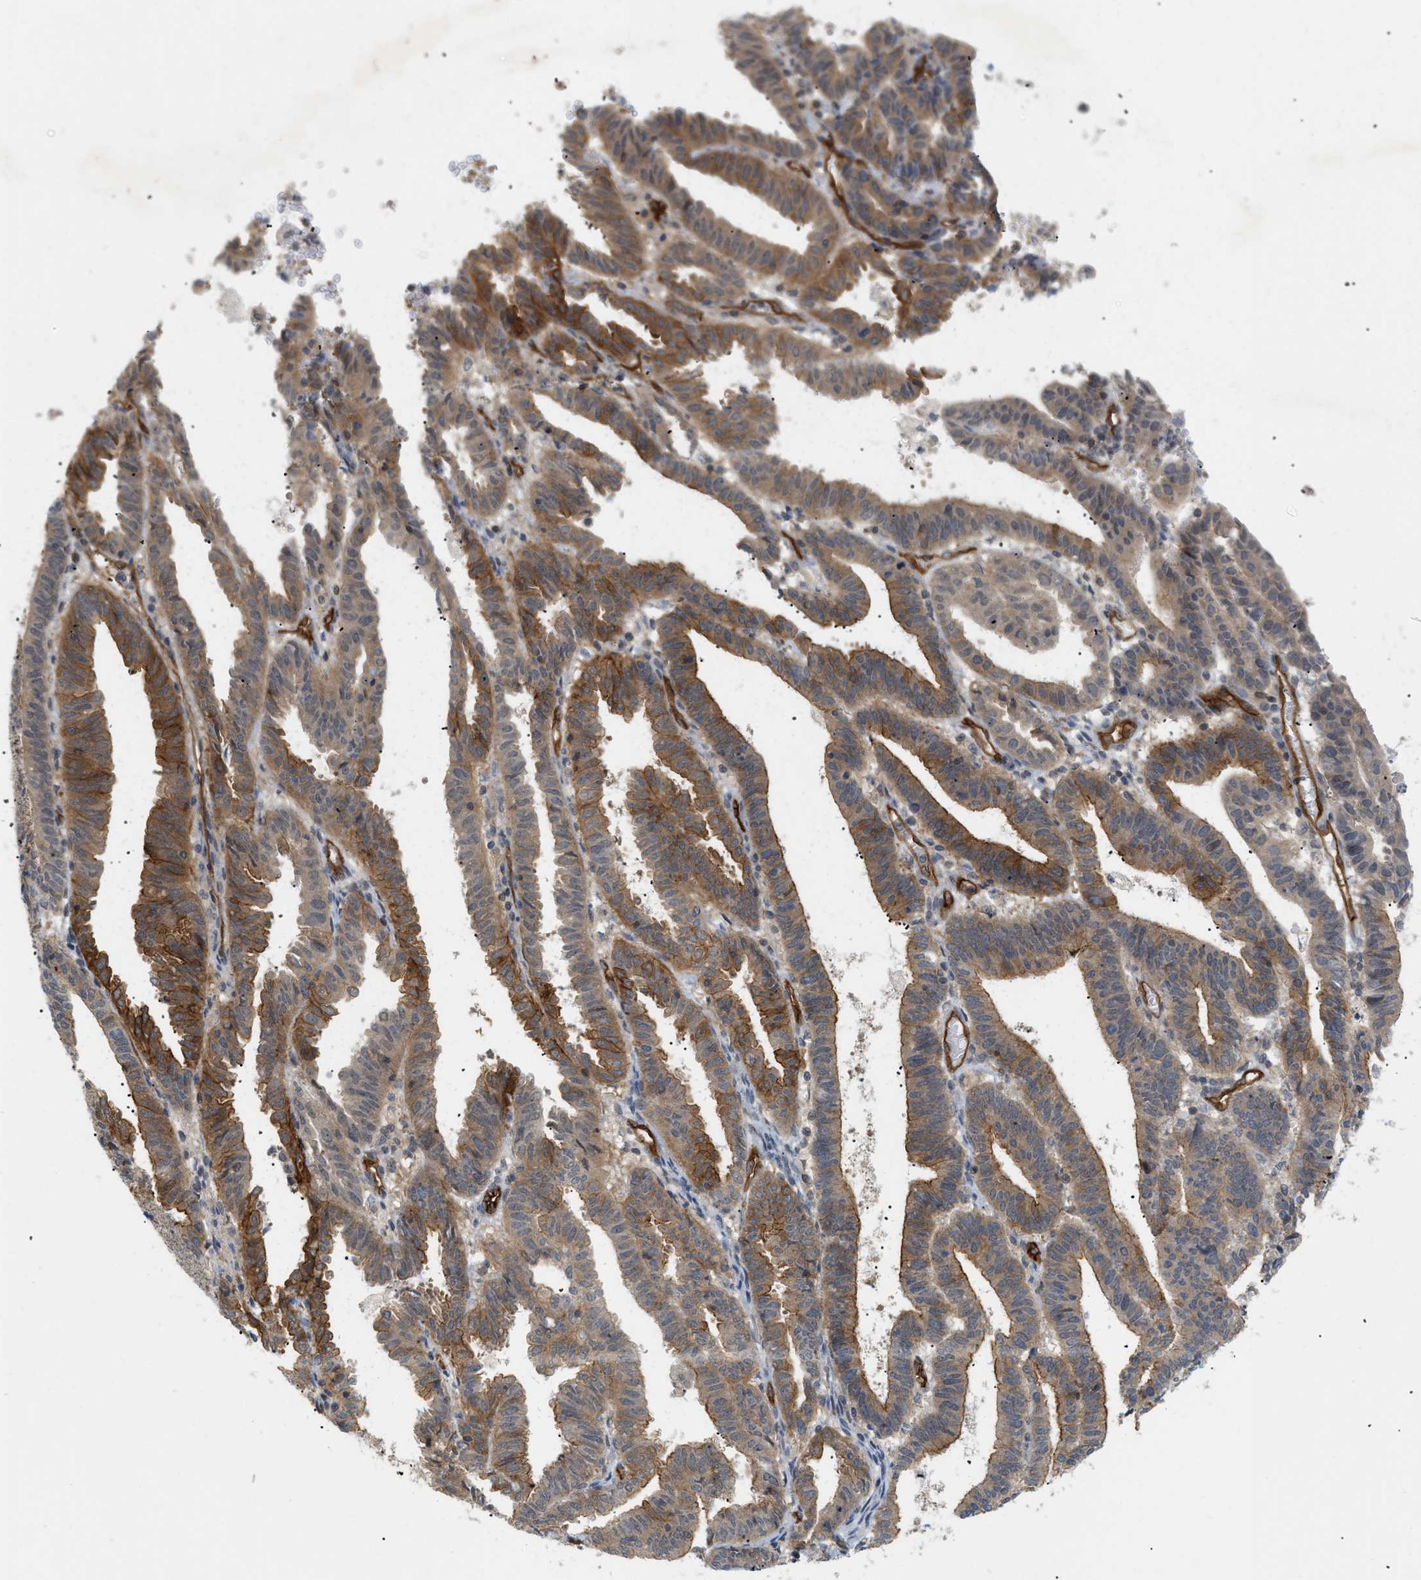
{"staining": {"intensity": "moderate", "quantity": "25%-75%", "location": "cytoplasmic/membranous"}, "tissue": "endometrial cancer", "cell_type": "Tumor cells", "image_type": "cancer", "snomed": [{"axis": "morphology", "description": "Adenocarcinoma, NOS"}, {"axis": "topography", "description": "Uterus"}], "caption": "Human adenocarcinoma (endometrial) stained for a protein (brown) shows moderate cytoplasmic/membranous positive expression in approximately 25%-75% of tumor cells.", "gene": "PALMD", "patient": {"sex": "female", "age": 83}}